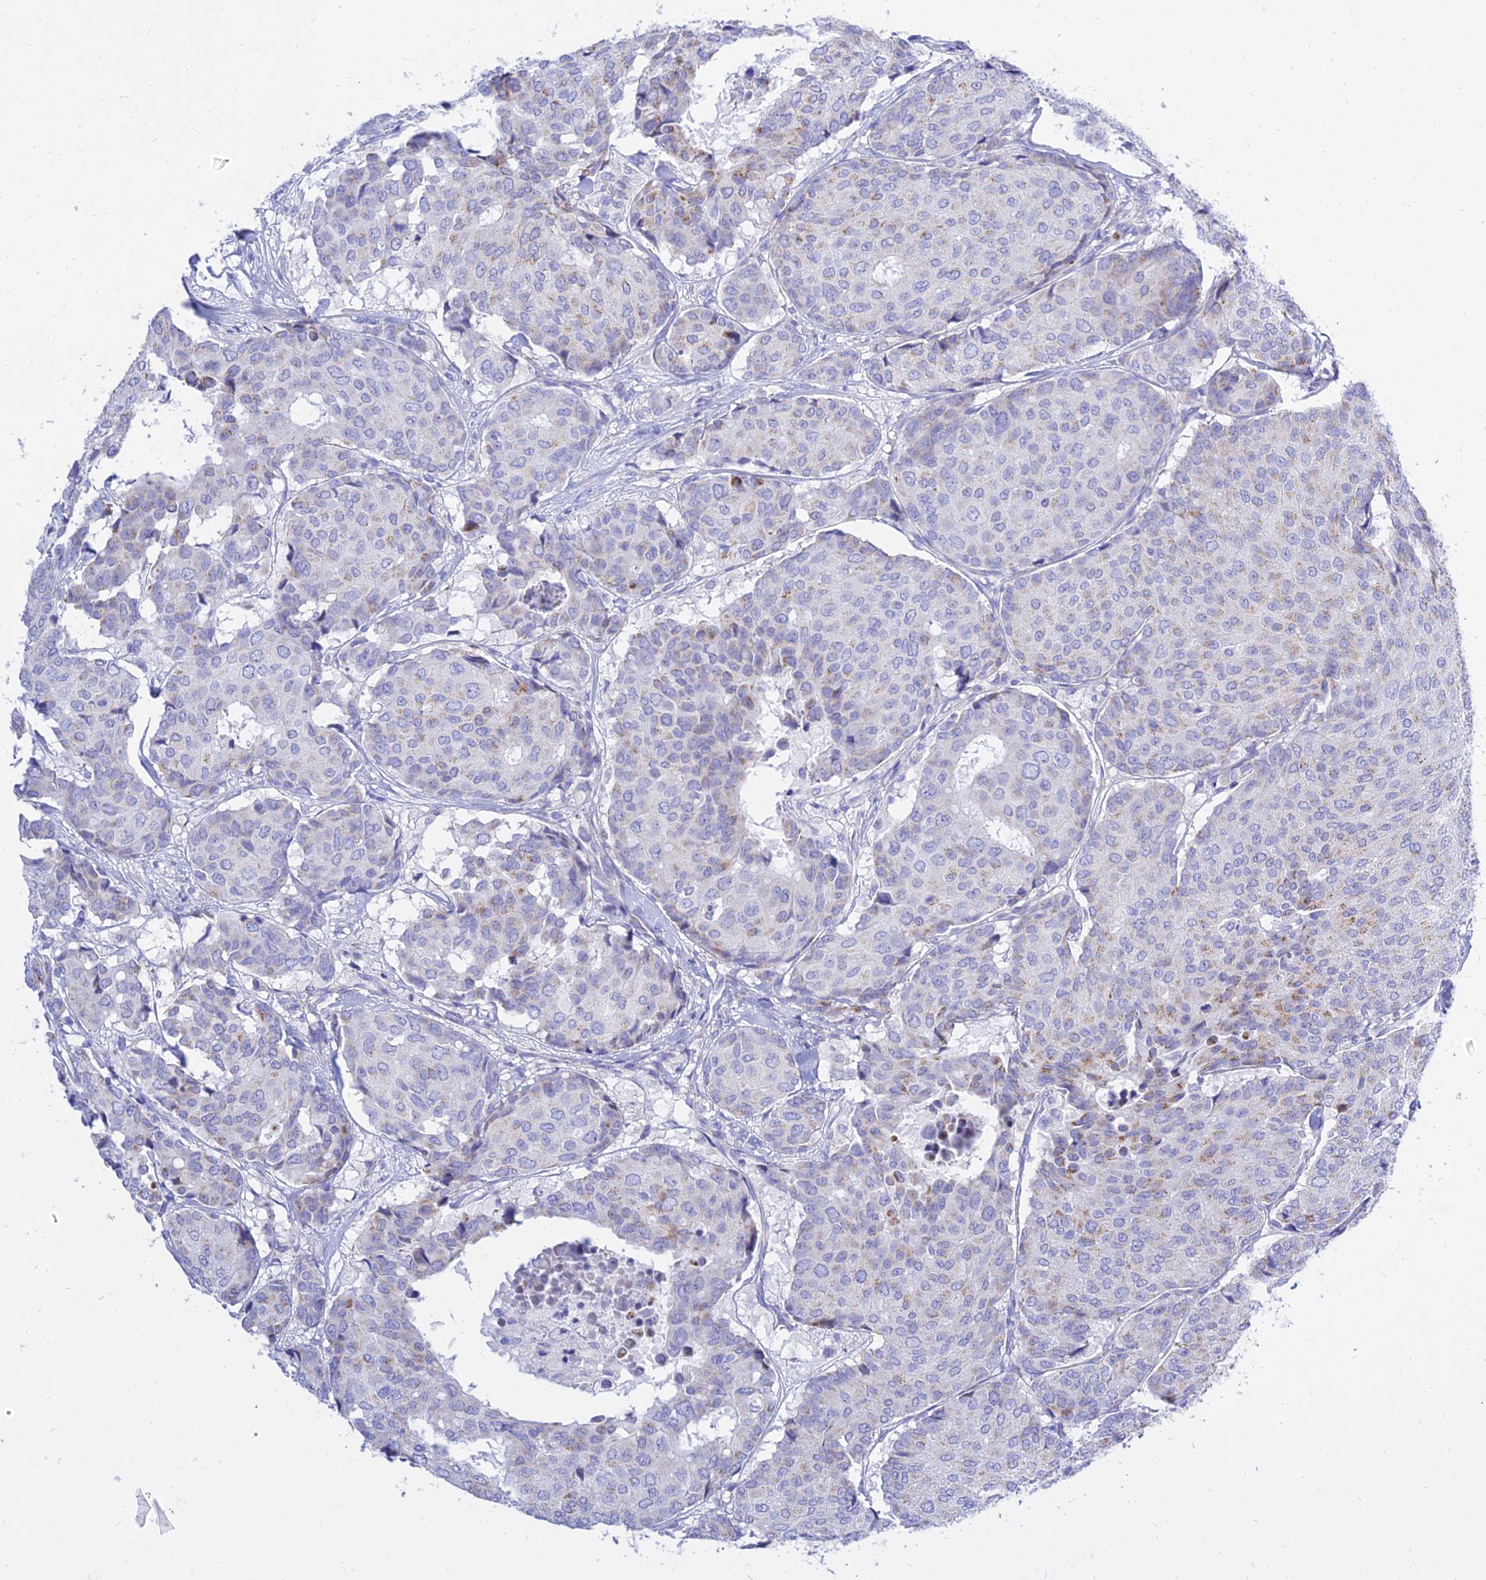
{"staining": {"intensity": "moderate", "quantity": "<25%", "location": "cytoplasmic/membranous"}, "tissue": "breast cancer", "cell_type": "Tumor cells", "image_type": "cancer", "snomed": [{"axis": "morphology", "description": "Duct carcinoma"}, {"axis": "topography", "description": "Breast"}], "caption": "Immunohistochemical staining of breast cancer shows low levels of moderate cytoplasmic/membranous positivity in about <25% of tumor cells. (DAB = brown stain, brightfield microscopy at high magnification).", "gene": "PKN3", "patient": {"sex": "female", "age": 75}}